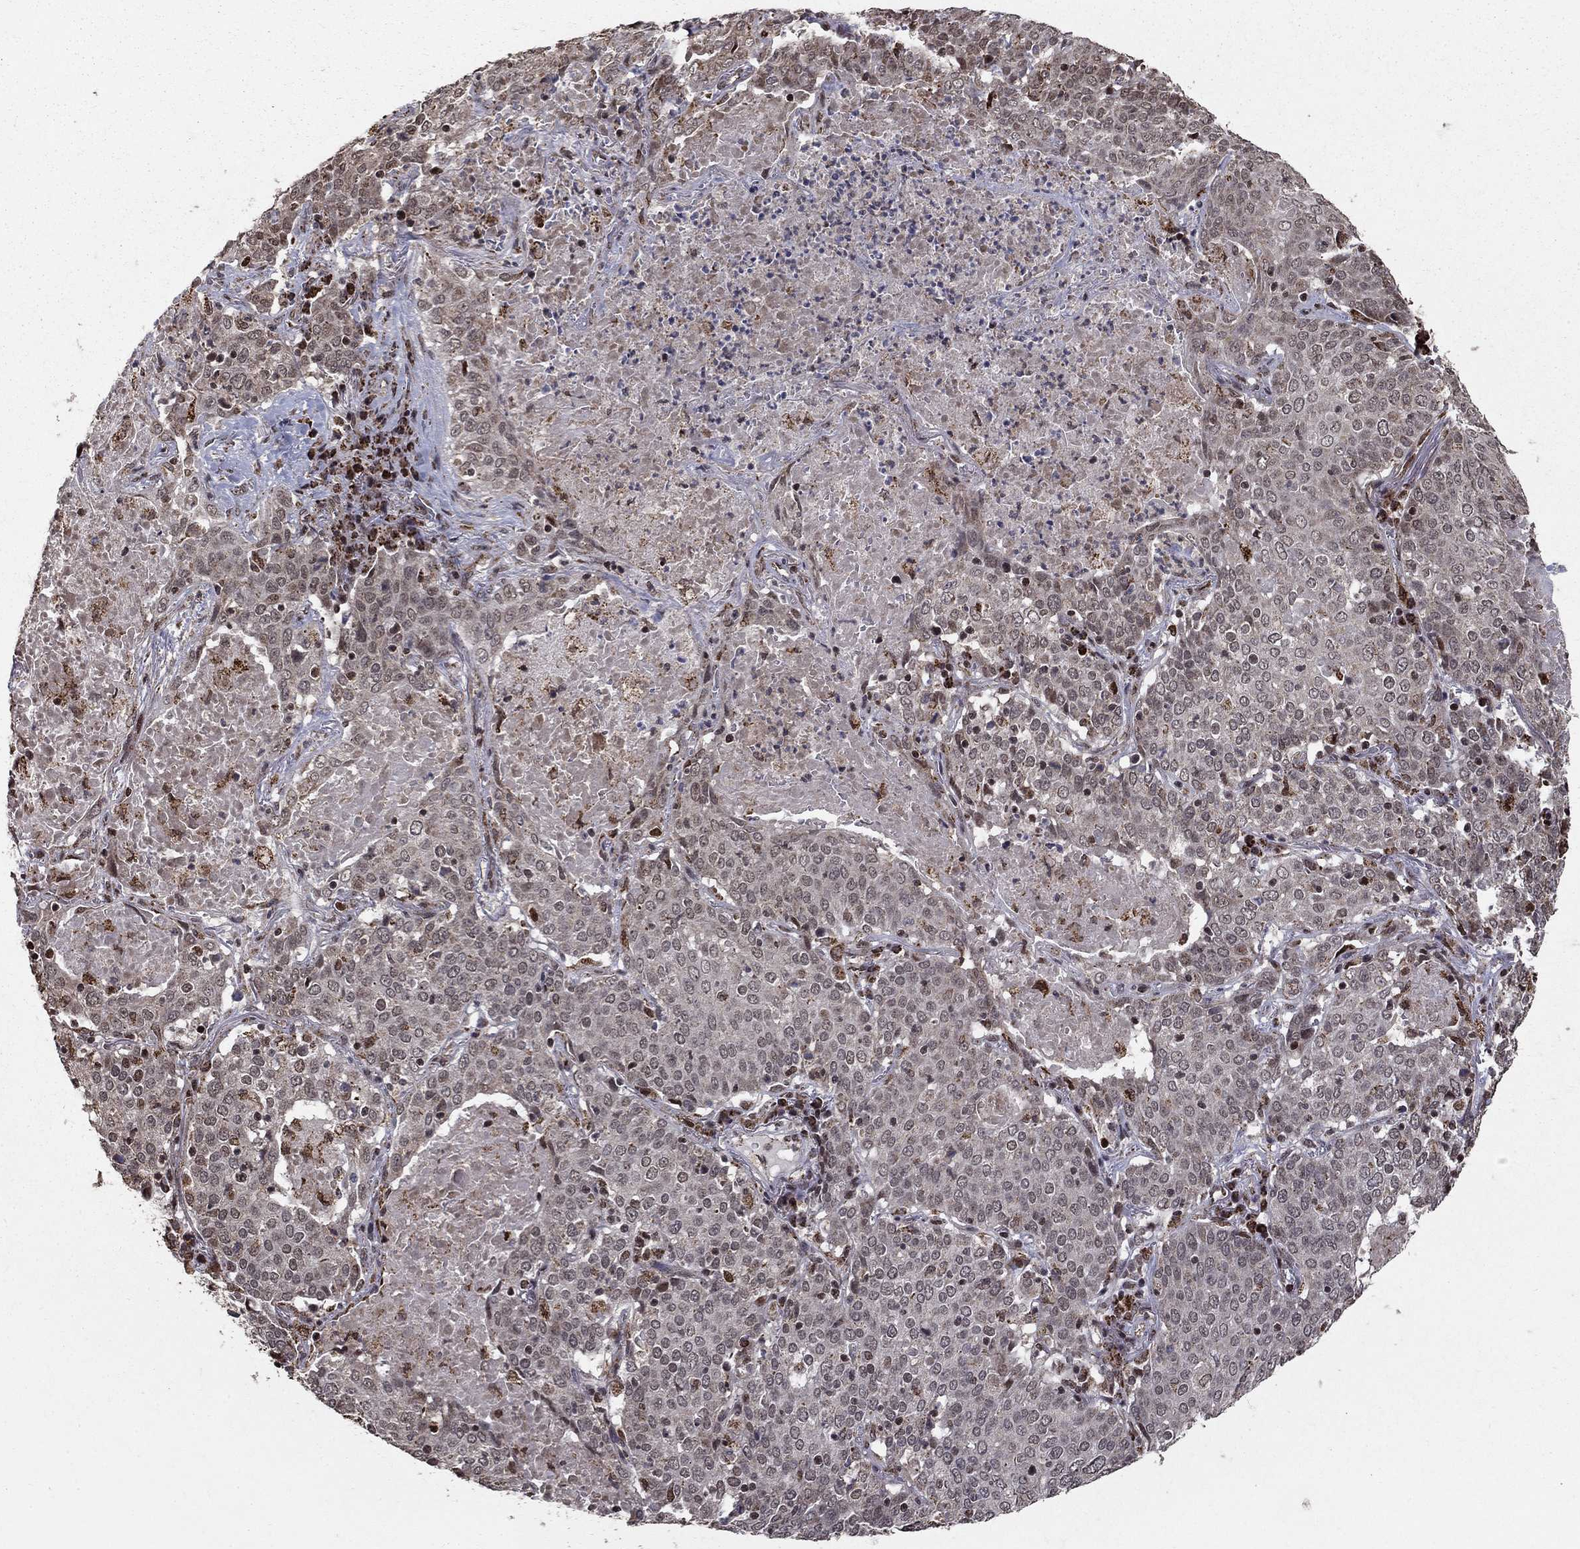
{"staining": {"intensity": "negative", "quantity": "none", "location": "none"}, "tissue": "lung cancer", "cell_type": "Tumor cells", "image_type": "cancer", "snomed": [{"axis": "morphology", "description": "Squamous cell carcinoma, NOS"}, {"axis": "topography", "description": "Lung"}], "caption": "Immunohistochemistry image of neoplastic tissue: human lung cancer stained with DAB demonstrates no significant protein positivity in tumor cells.", "gene": "ACOT13", "patient": {"sex": "male", "age": 82}}